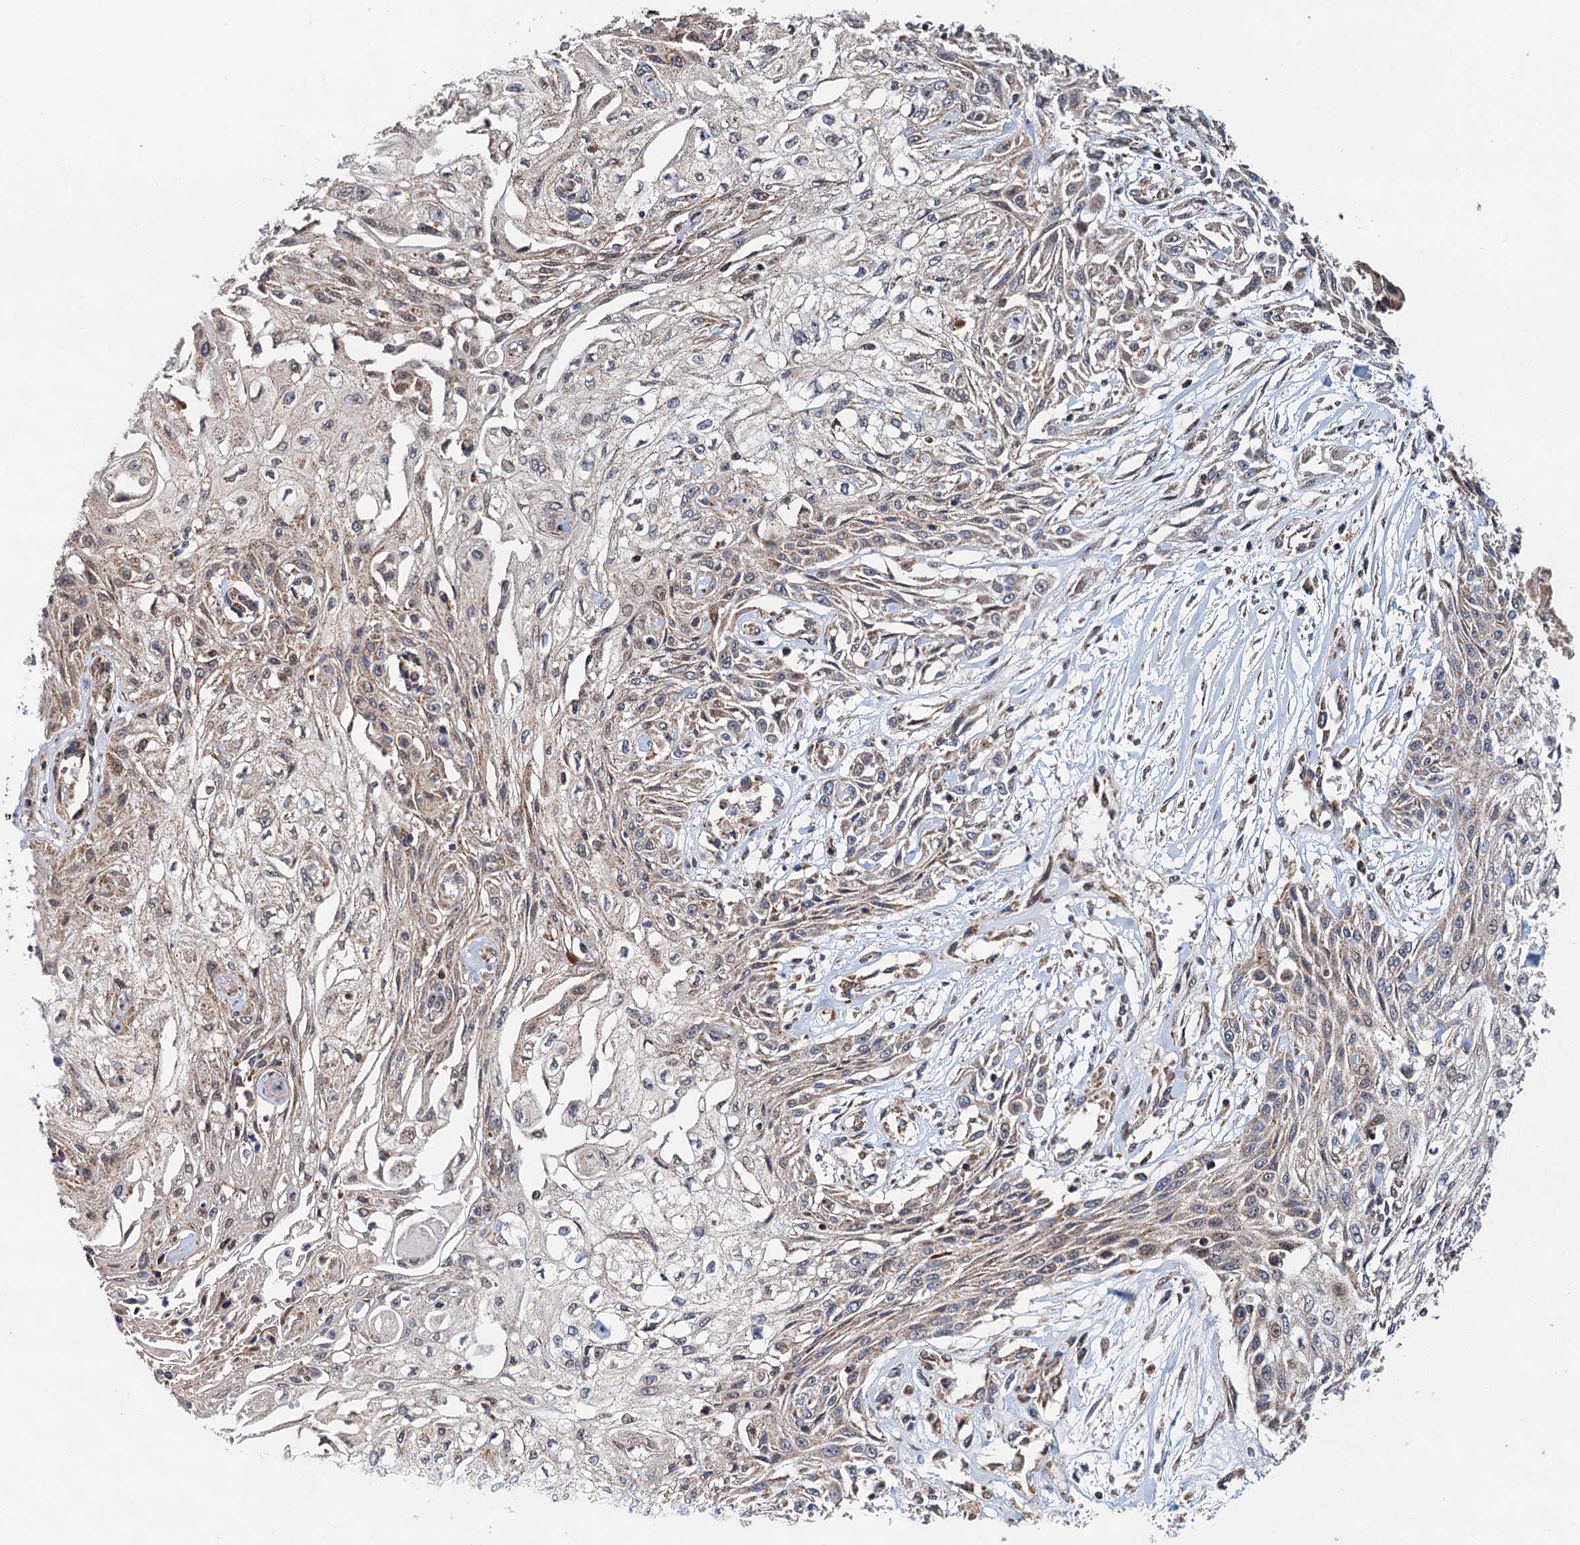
{"staining": {"intensity": "weak", "quantity": "25%-75%", "location": "cytoplasmic/membranous"}, "tissue": "skin cancer", "cell_type": "Tumor cells", "image_type": "cancer", "snomed": [{"axis": "morphology", "description": "Squamous cell carcinoma, NOS"}, {"axis": "morphology", "description": "Squamous cell carcinoma, metastatic, NOS"}, {"axis": "topography", "description": "Skin"}, {"axis": "topography", "description": "Lymph node"}], "caption": "Tumor cells reveal weak cytoplasmic/membranous staining in about 25%-75% of cells in skin cancer (metastatic squamous cell carcinoma).", "gene": "CMPK2", "patient": {"sex": "male", "age": 75}}